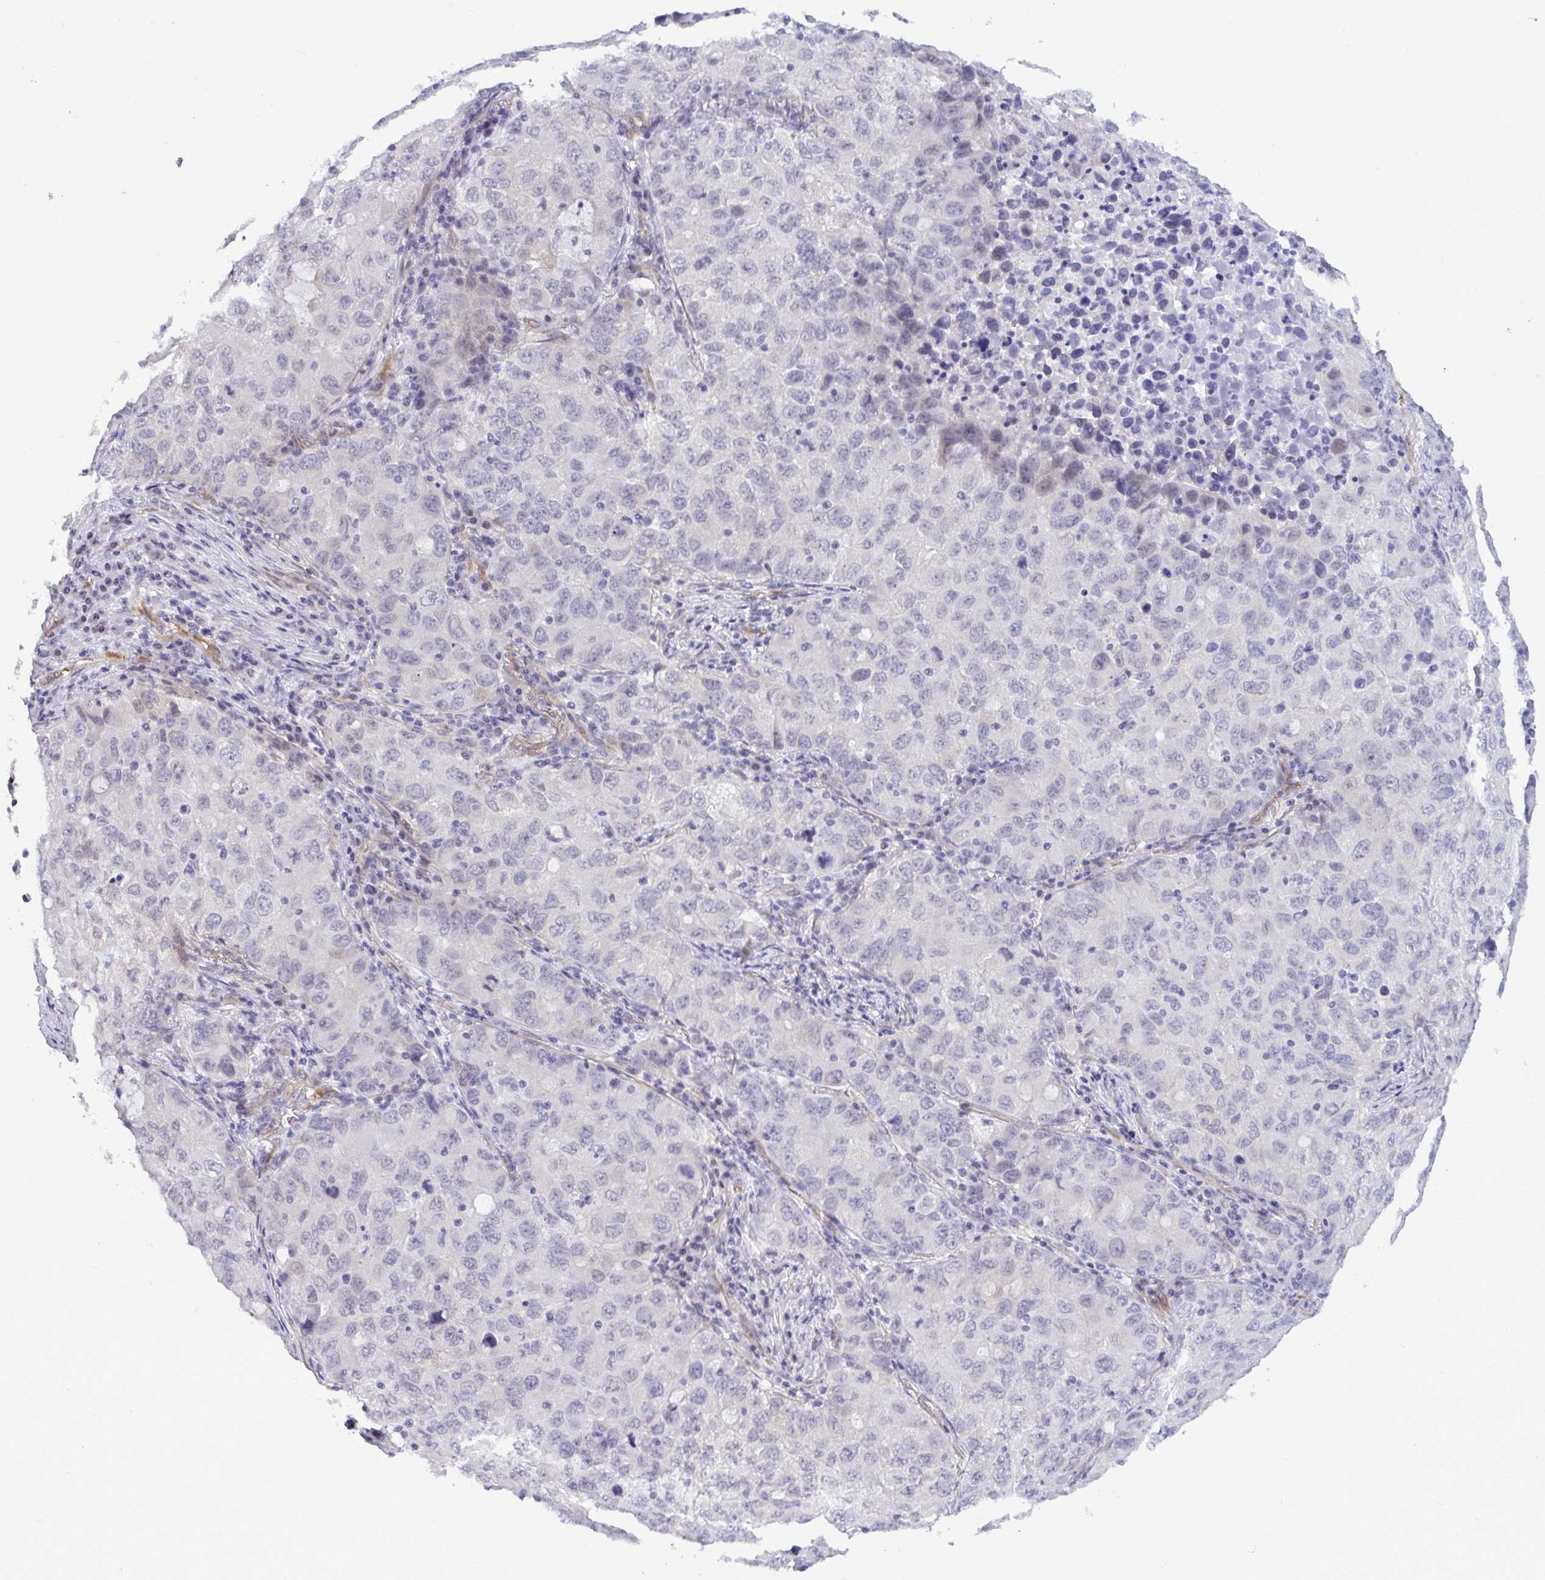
{"staining": {"intensity": "negative", "quantity": "none", "location": "none"}, "tissue": "lung cancer", "cell_type": "Tumor cells", "image_type": "cancer", "snomed": [{"axis": "morphology", "description": "Normal morphology"}, {"axis": "morphology", "description": "Adenocarcinoma, NOS"}, {"axis": "topography", "description": "Lymph node"}, {"axis": "topography", "description": "Lung"}], "caption": "IHC micrograph of lung adenocarcinoma stained for a protein (brown), which displays no positivity in tumor cells.", "gene": "EML1", "patient": {"sex": "female", "age": 51}}